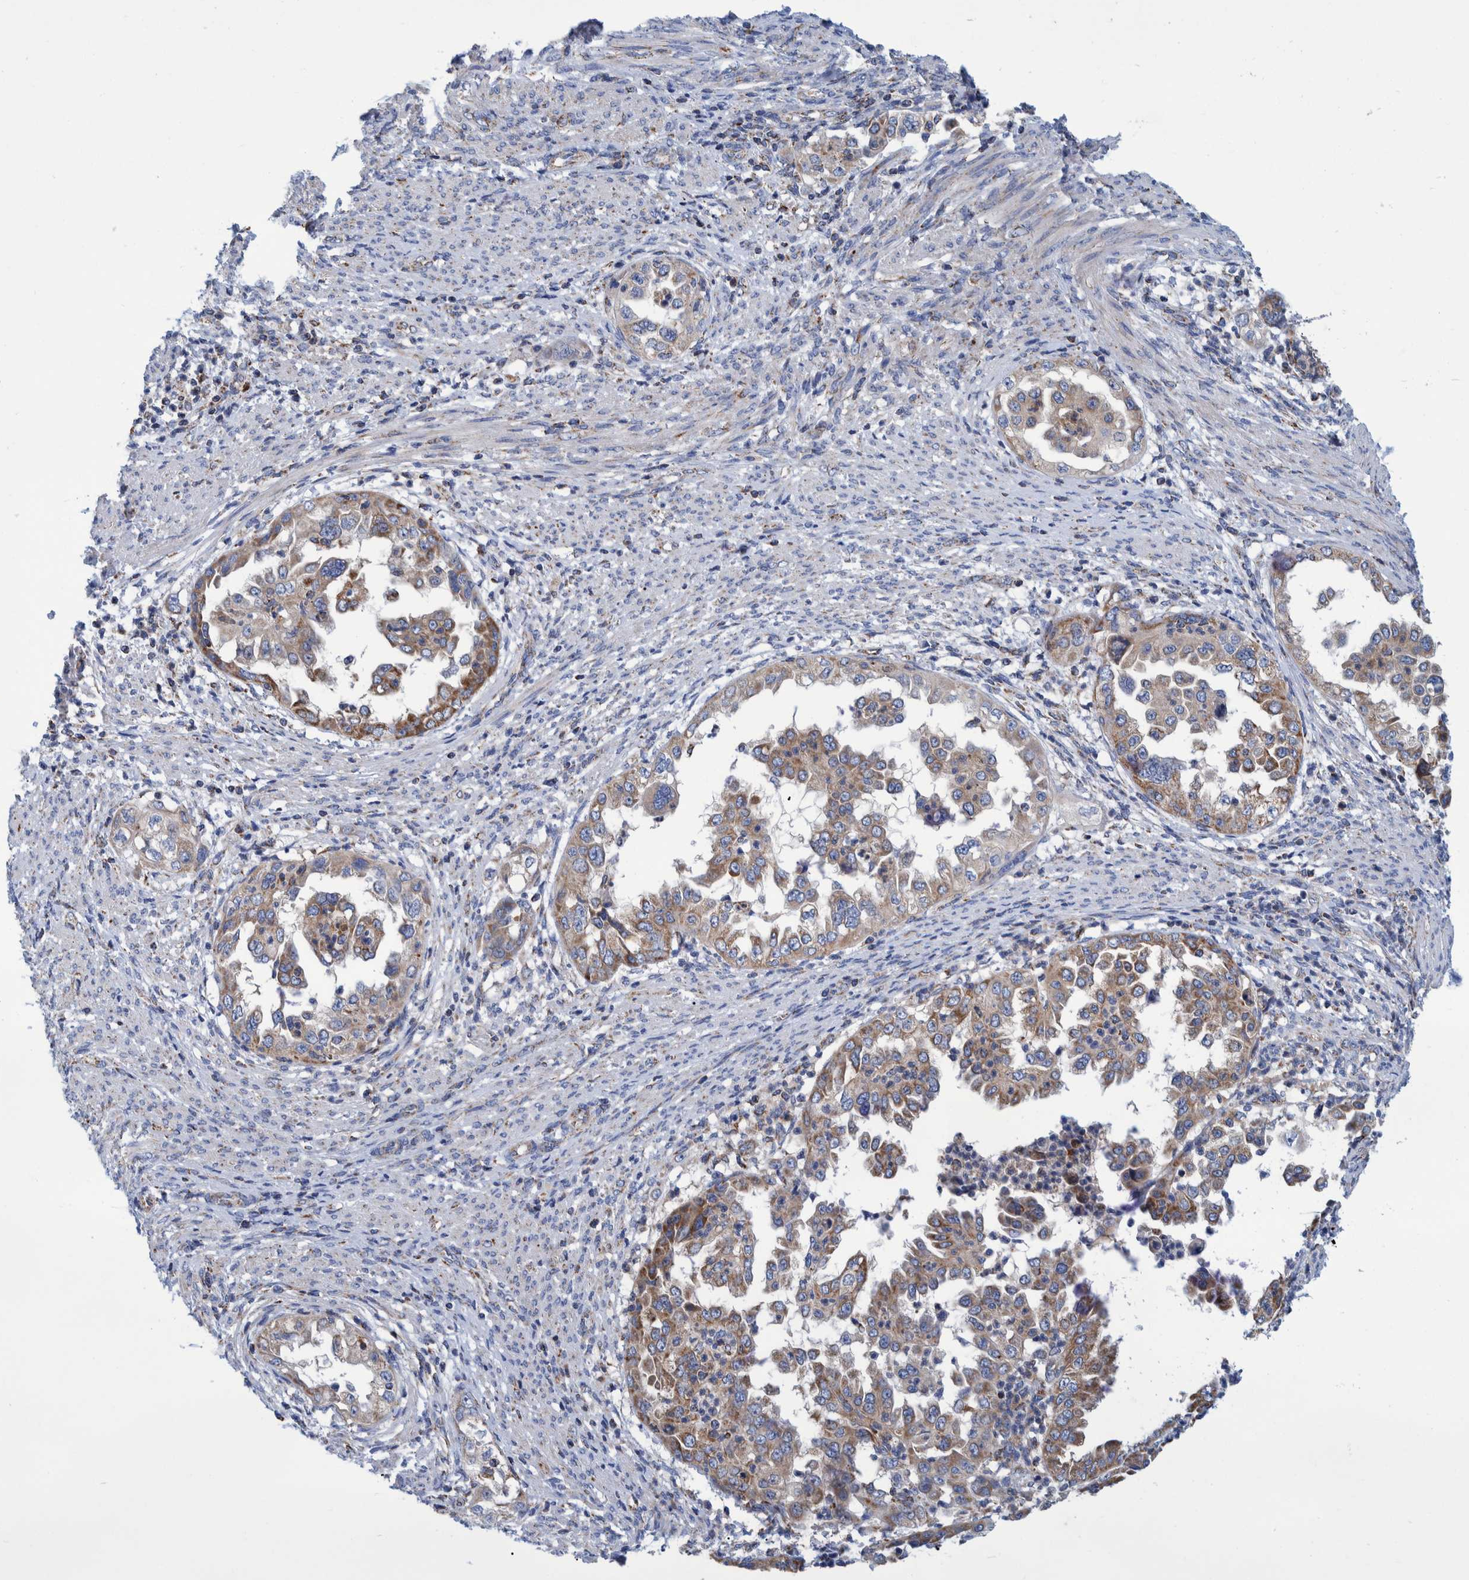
{"staining": {"intensity": "moderate", "quantity": ">75%", "location": "cytoplasmic/membranous"}, "tissue": "endometrial cancer", "cell_type": "Tumor cells", "image_type": "cancer", "snomed": [{"axis": "morphology", "description": "Adenocarcinoma, NOS"}, {"axis": "topography", "description": "Endometrium"}], "caption": "Immunohistochemistry (IHC) (DAB) staining of human adenocarcinoma (endometrial) reveals moderate cytoplasmic/membranous protein staining in approximately >75% of tumor cells.", "gene": "BZW2", "patient": {"sex": "female", "age": 85}}